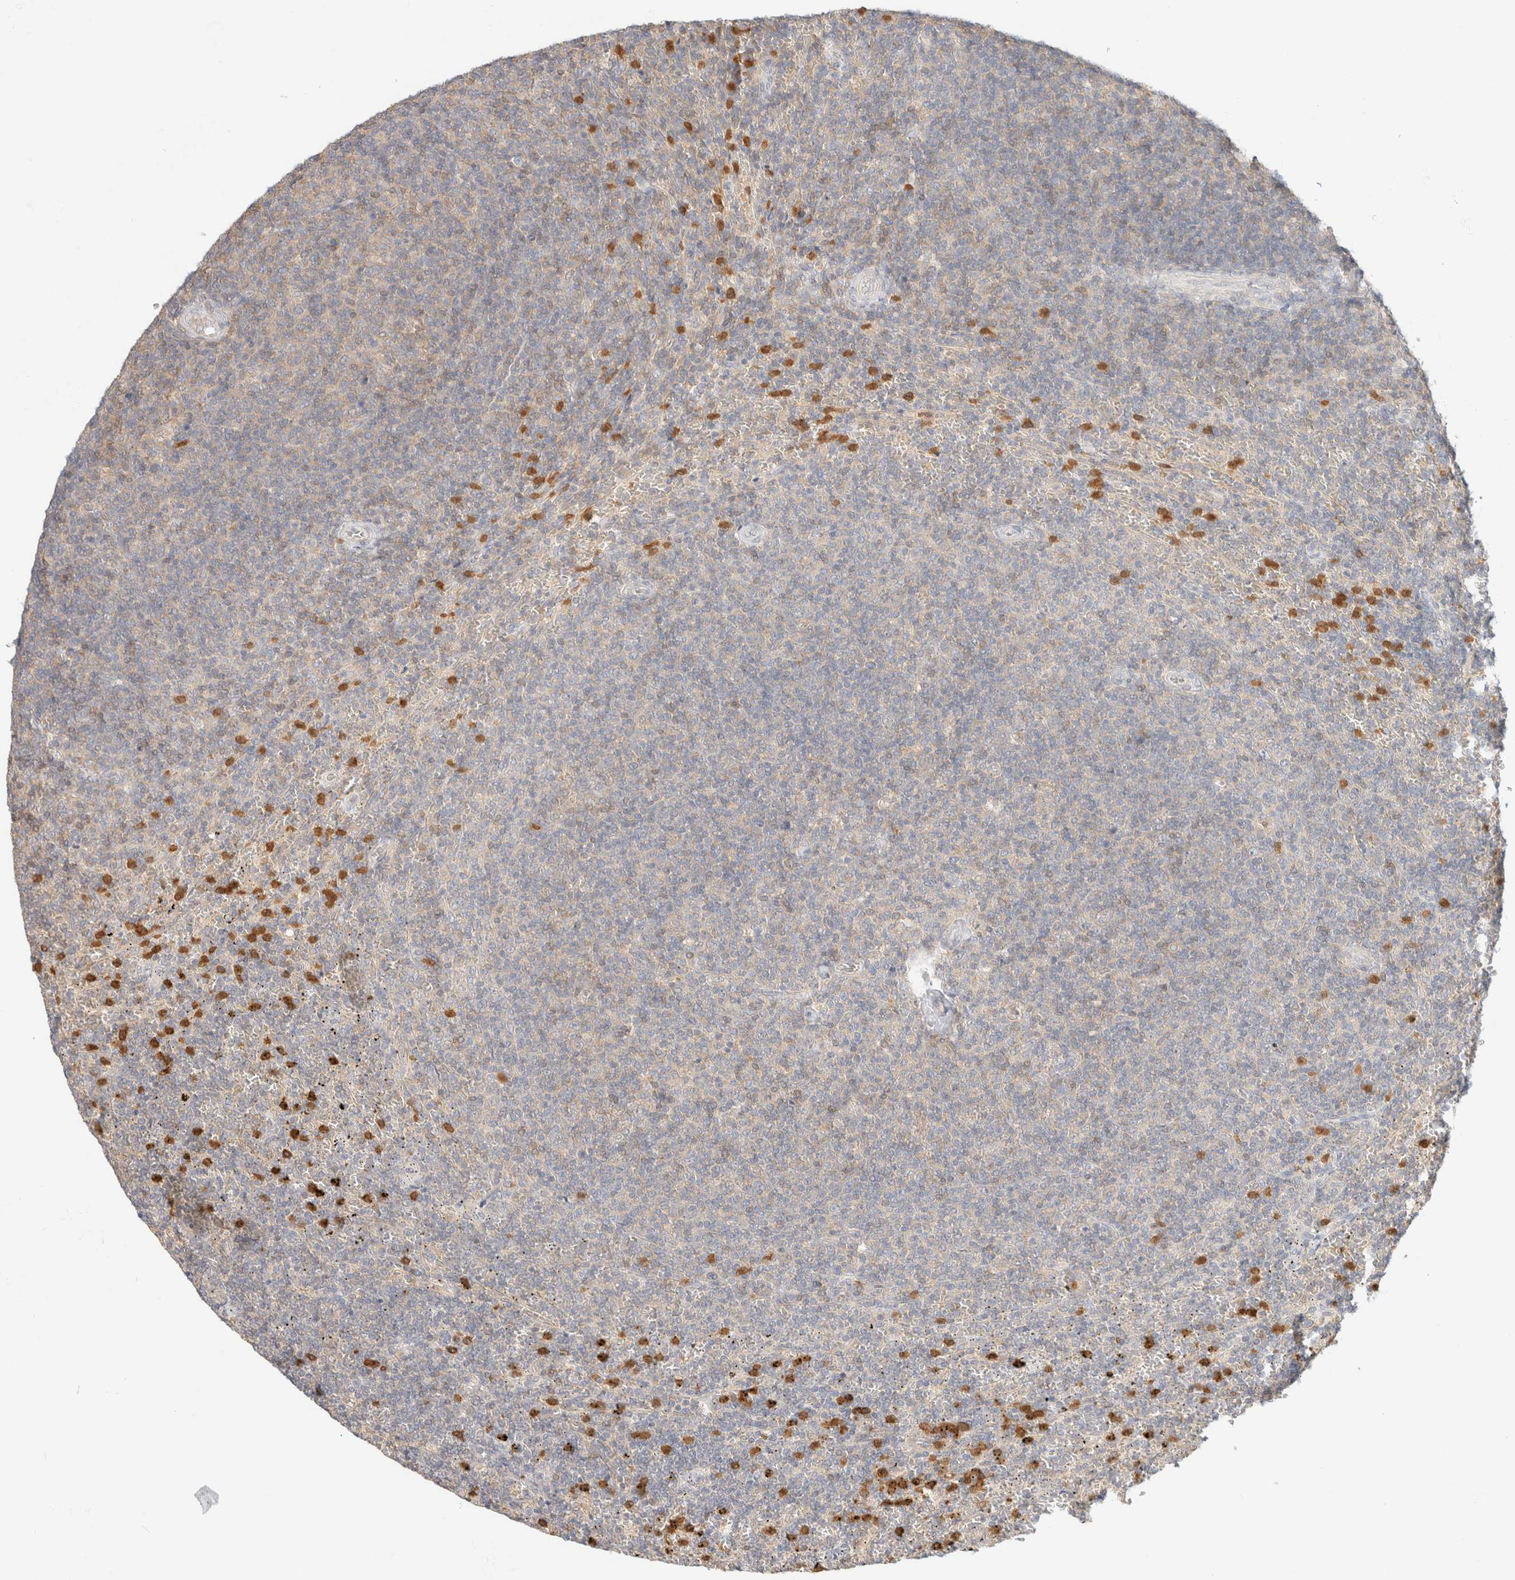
{"staining": {"intensity": "weak", "quantity": "<25%", "location": "cytoplasmic/membranous"}, "tissue": "lymphoma", "cell_type": "Tumor cells", "image_type": "cancer", "snomed": [{"axis": "morphology", "description": "Malignant lymphoma, non-Hodgkin's type, Low grade"}, {"axis": "topography", "description": "Spleen"}], "caption": "This is an IHC photomicrograph of human malignant lymphoma, non-Hodgkin's type (low-grade). There is no positivity in tumor cells.", "gene": "GPI", "patient": {"sex": "female", "age": 19}}